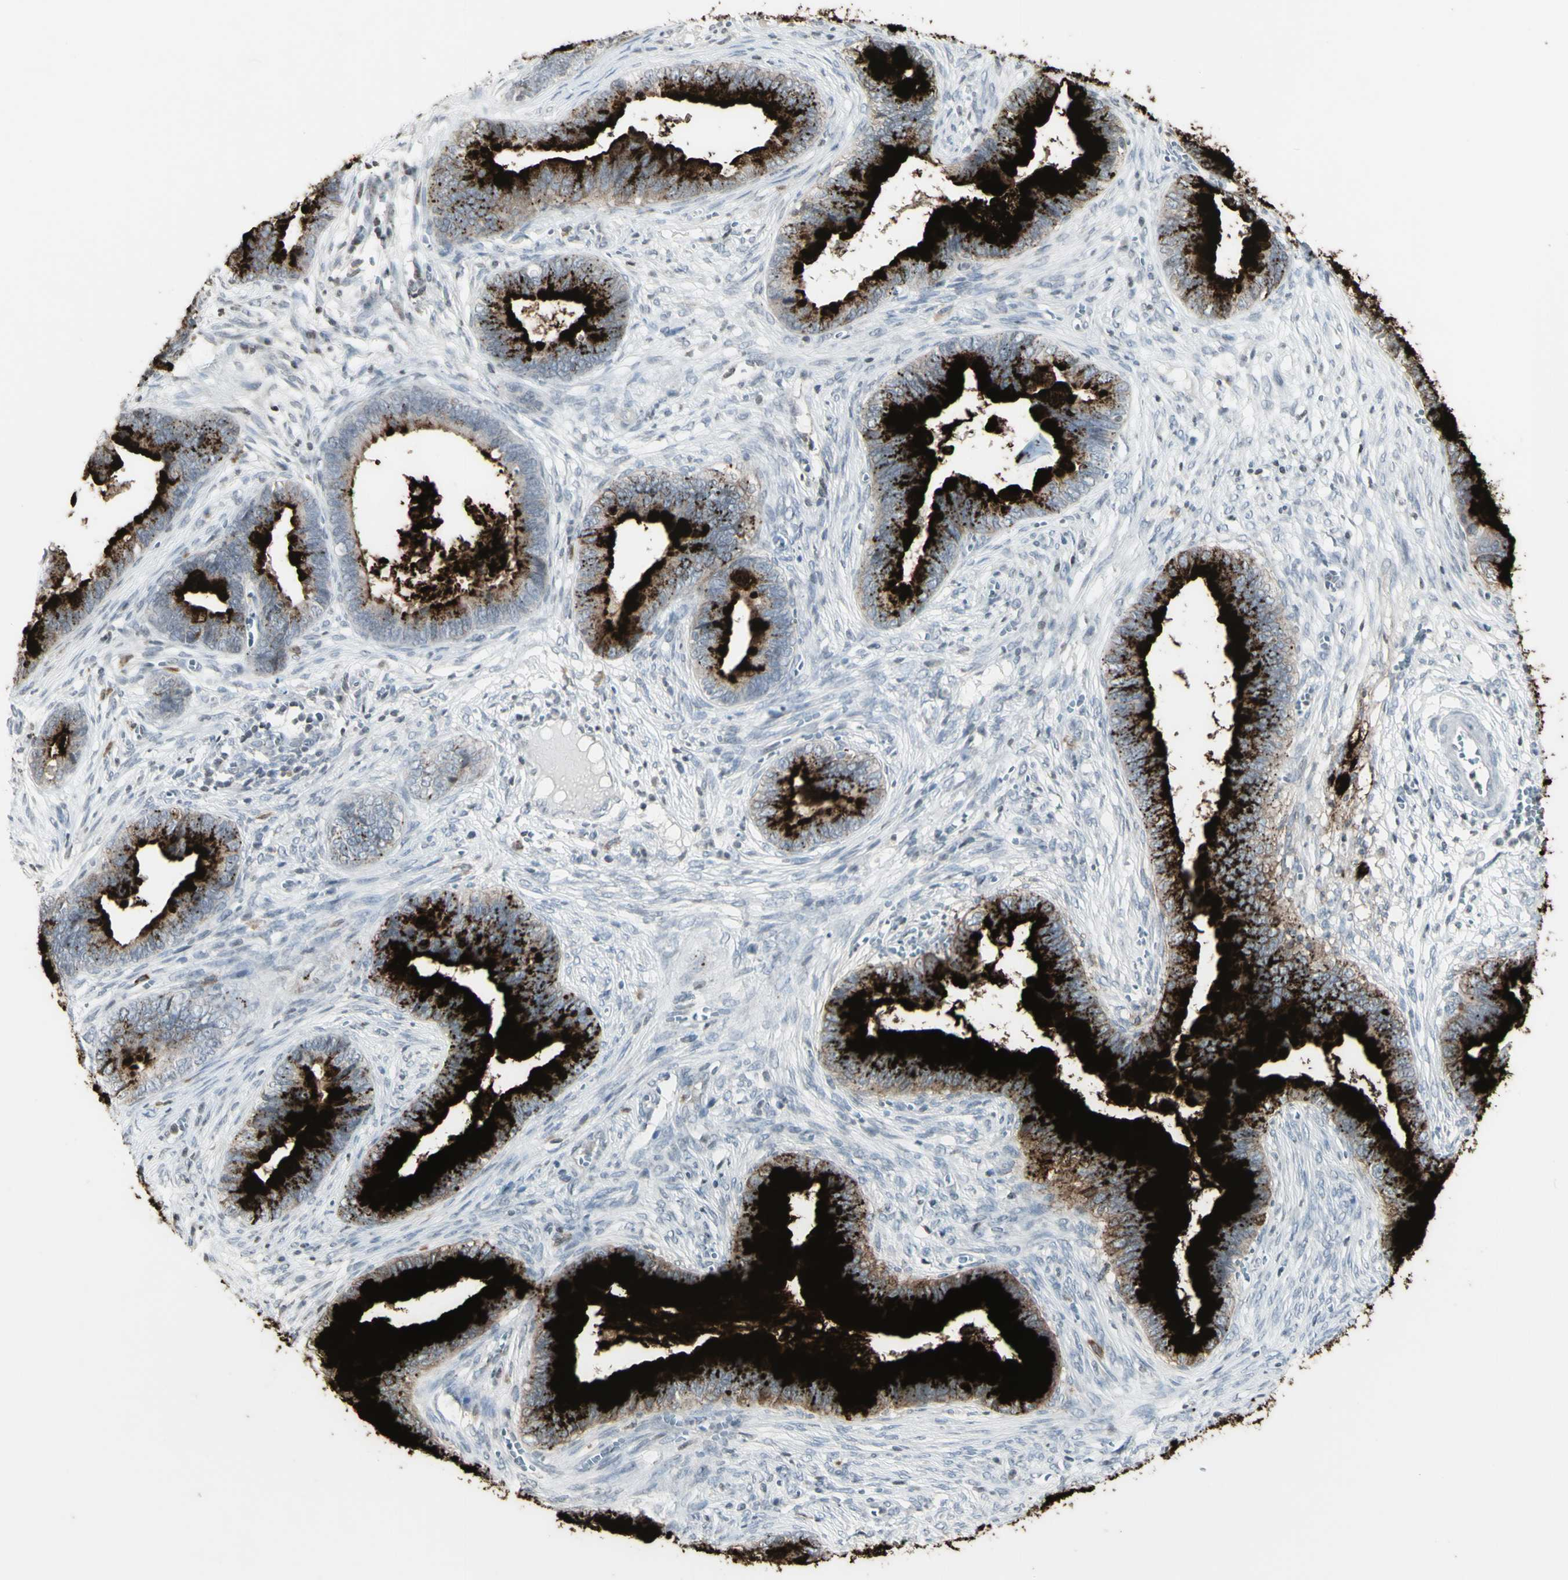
{"staining": {"intensity": "strong", "quantity": ">75%", "location": "cytoplasmic/membranous"}, "tissue": "cervical cancer", "cell_type": "Tumor cells", "image_type": "cancer", "snomed": [{"axis": "morphology", "description": "Adenocarcinoma, NOS"}, {"axis": "topography", "description": "Cervix"}], "caption": "Tumor cells reveal high levels of strong cytoplasmic/membranous expression in approximately >75% of cells in human adenocarcinoma (cervical).", "gene": "MUC5AC", "patient": {"sex": "female", "age": 44}}